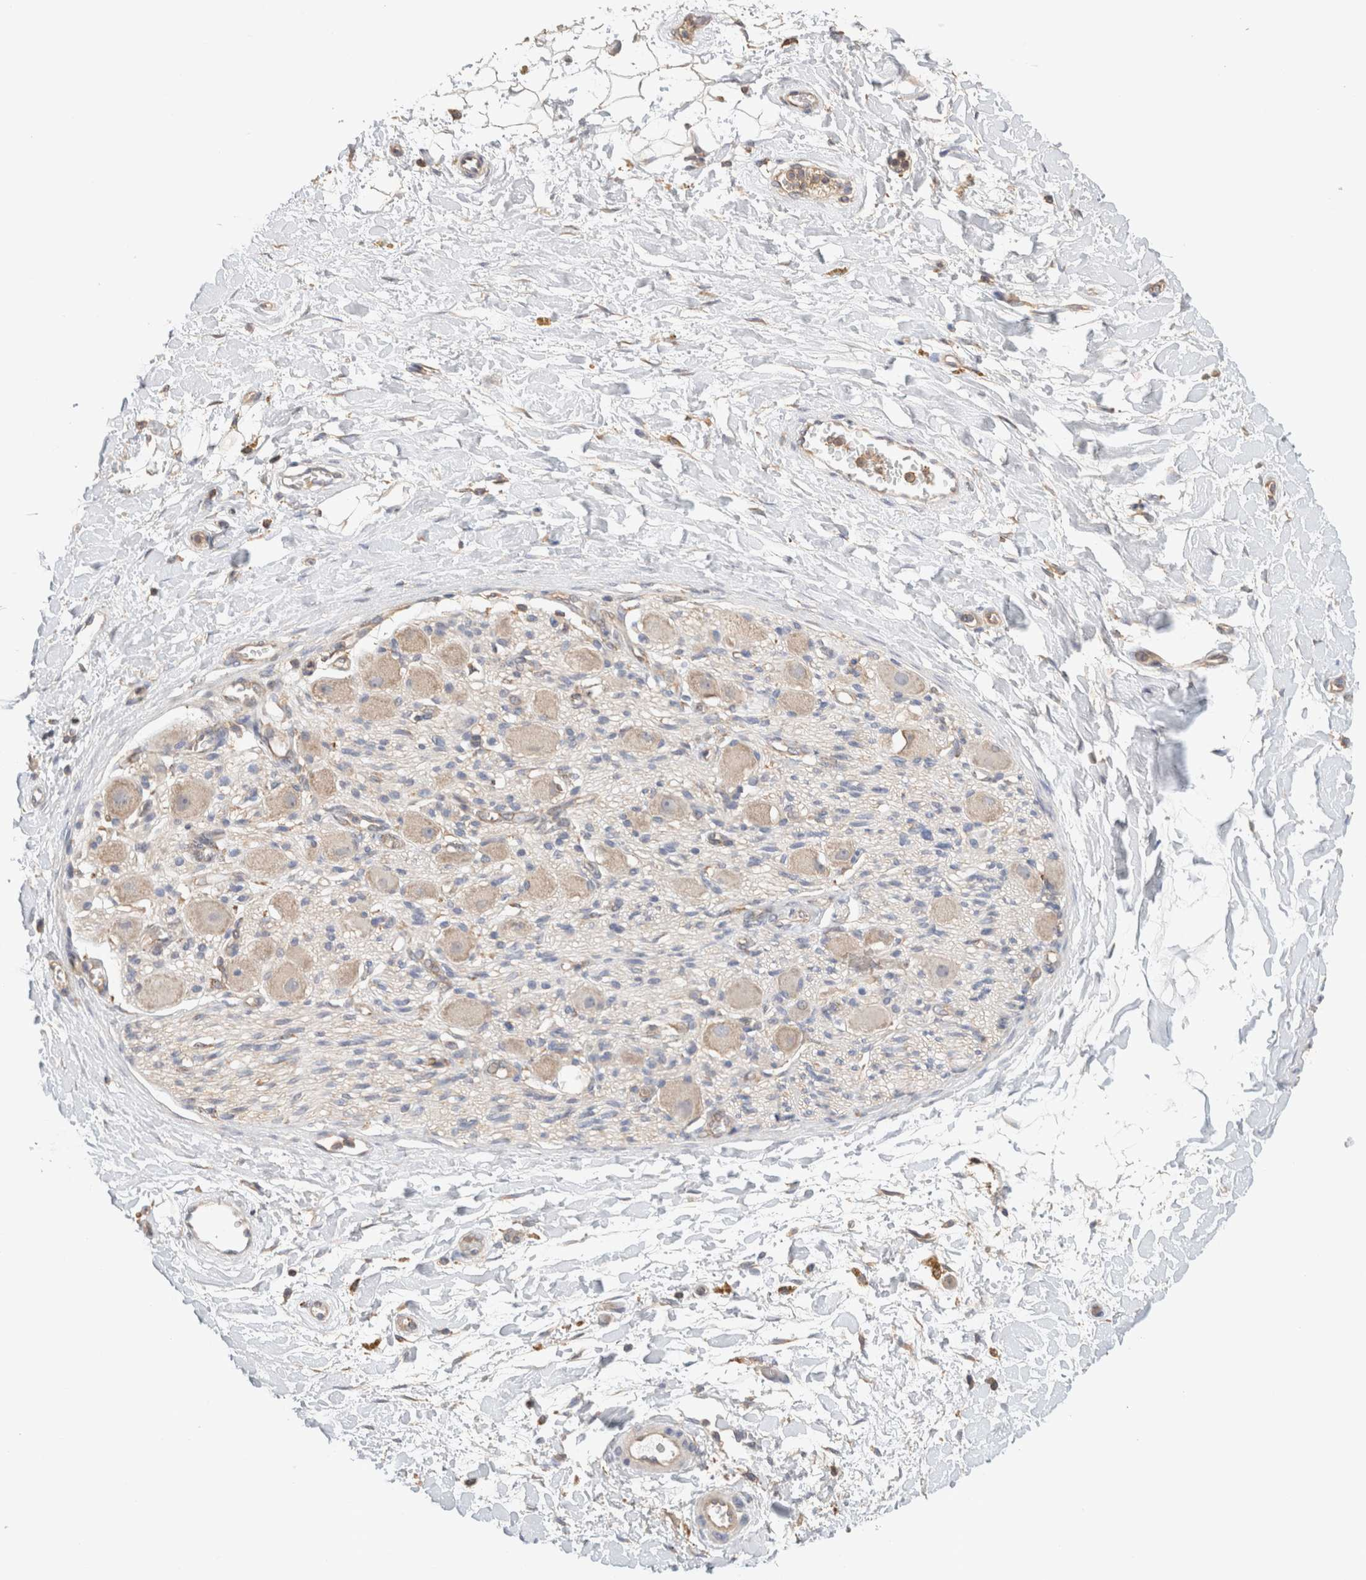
{"staining": {"intensity": "weak", "quantity": "25%-75%", "location": "cytoplasmic/membranous"}, "tissue": "adipose tissue", "cell_type": "Adipocytes", "image_type": "normal", "snomed": [{"axis": "morphology", "description": "Normal tissue, NOS"}, {"axis": "topography", "description": "Kidney"}, {"axis": "topography", "description": "Peripheral nerve tissue"}], "caption": "Brown immunohistochemical staining in benign adipose tissue reveals weak cytoplasmic/membranous staining in about 25%-75% of adipocytes. (Stains: DAB (3,3'-diaminobenzidine) in brown, nuclei in blue, Microscopy: brightfield microscopy at high magnification).", "gene": "CFAP418", "patient": {"sex": "male", "age": 7}}